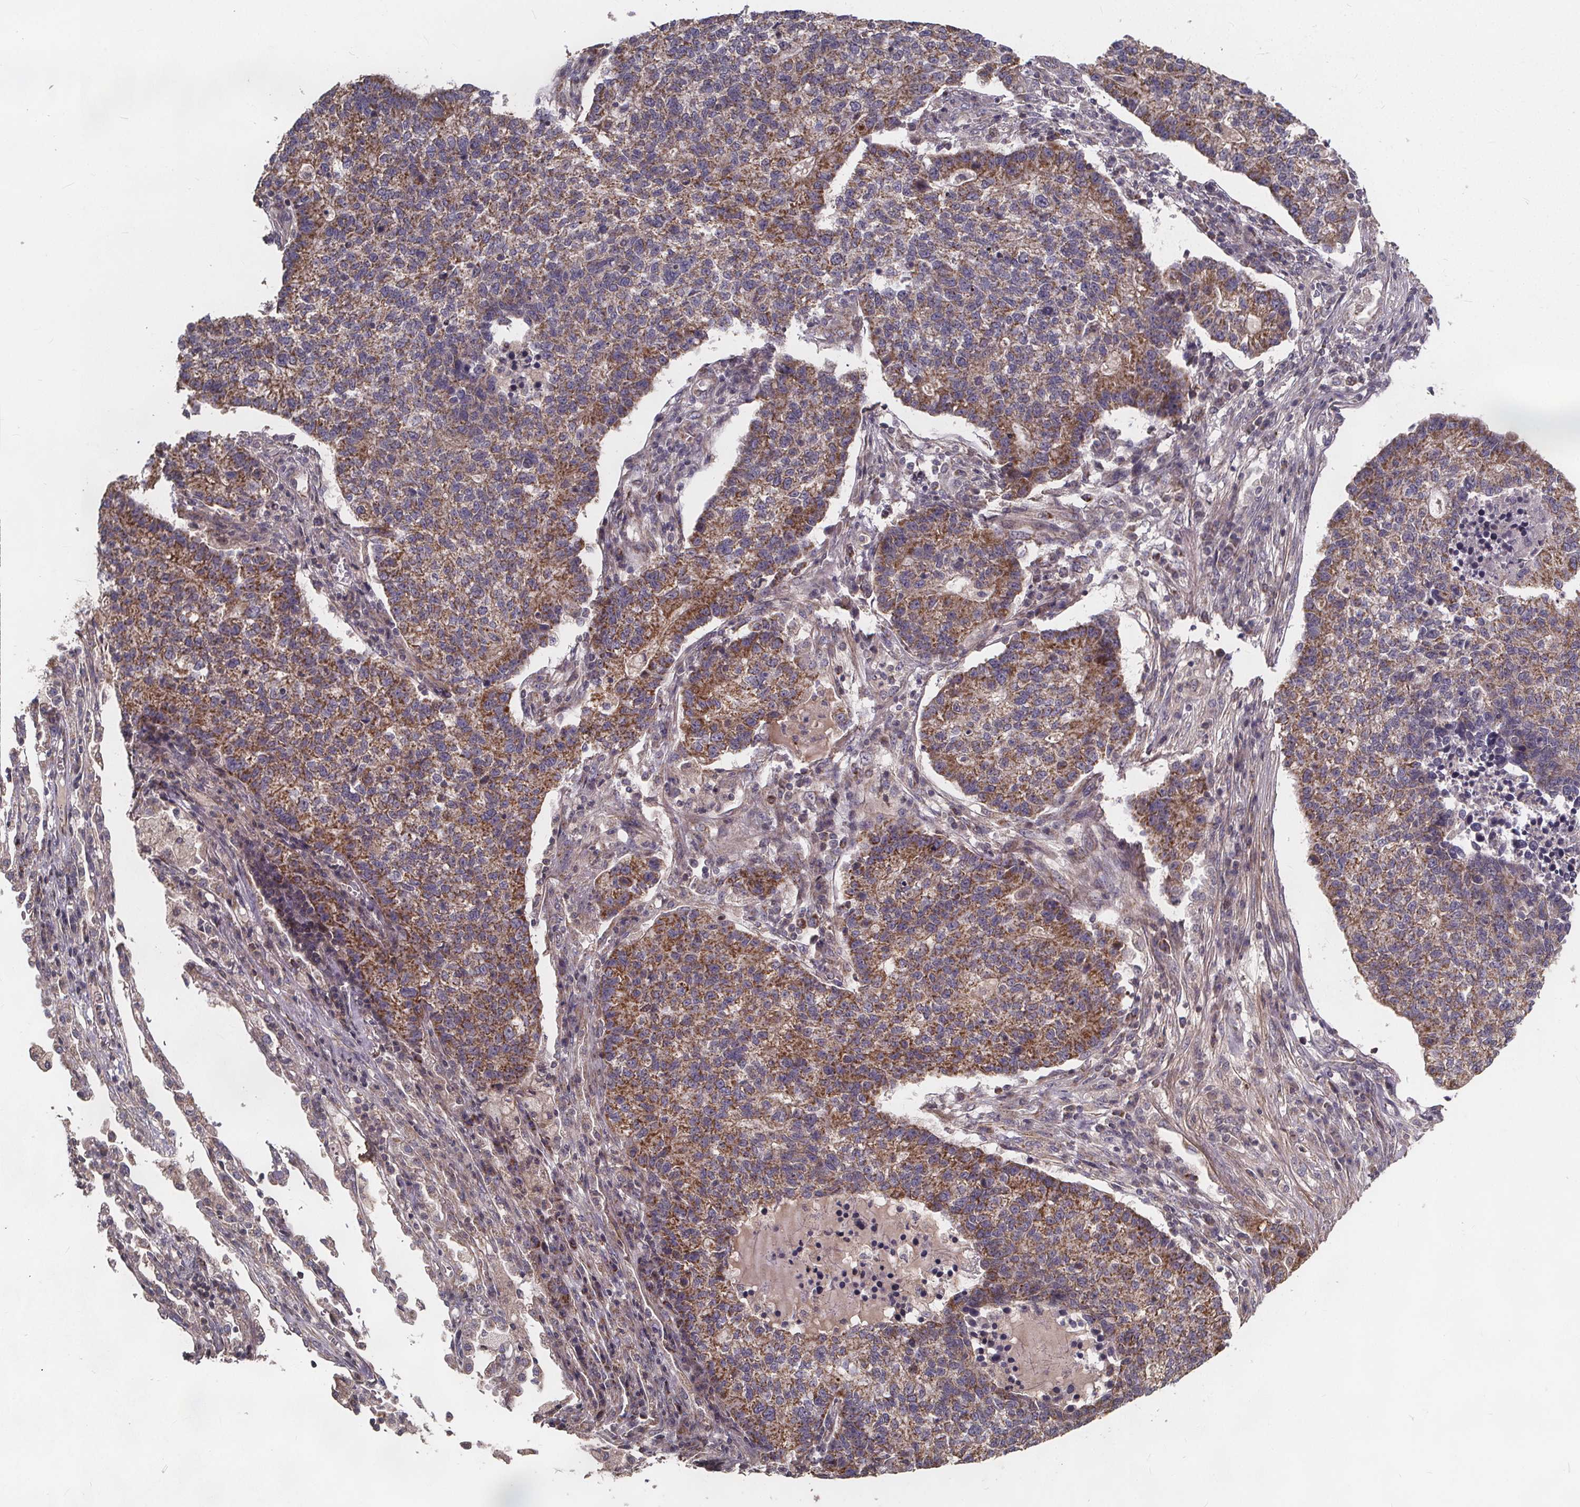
{"staining": {"intensity": "moderate", "quantity": "25%-75%", "location": "cytoplasmic/membranous"}, "tissue": "lung cancer", "cell_type": "Tumor cells", "image_type": "cancer", "snomed": [{"axis": "morphology", "description": "Adenocarcinoma, NOS"}, {"axis": "topography", "description": "Lung"}], "caption": "This histopathology image shows immunohistochemistry staining of lung cancer (adenocarcinoma), with medium moderate cytoplasmic/membranous staining in approximately 25%-75% of tumor cells.", "gene": "YME1L1", "patient": {"sex": "male", "age": 57}}